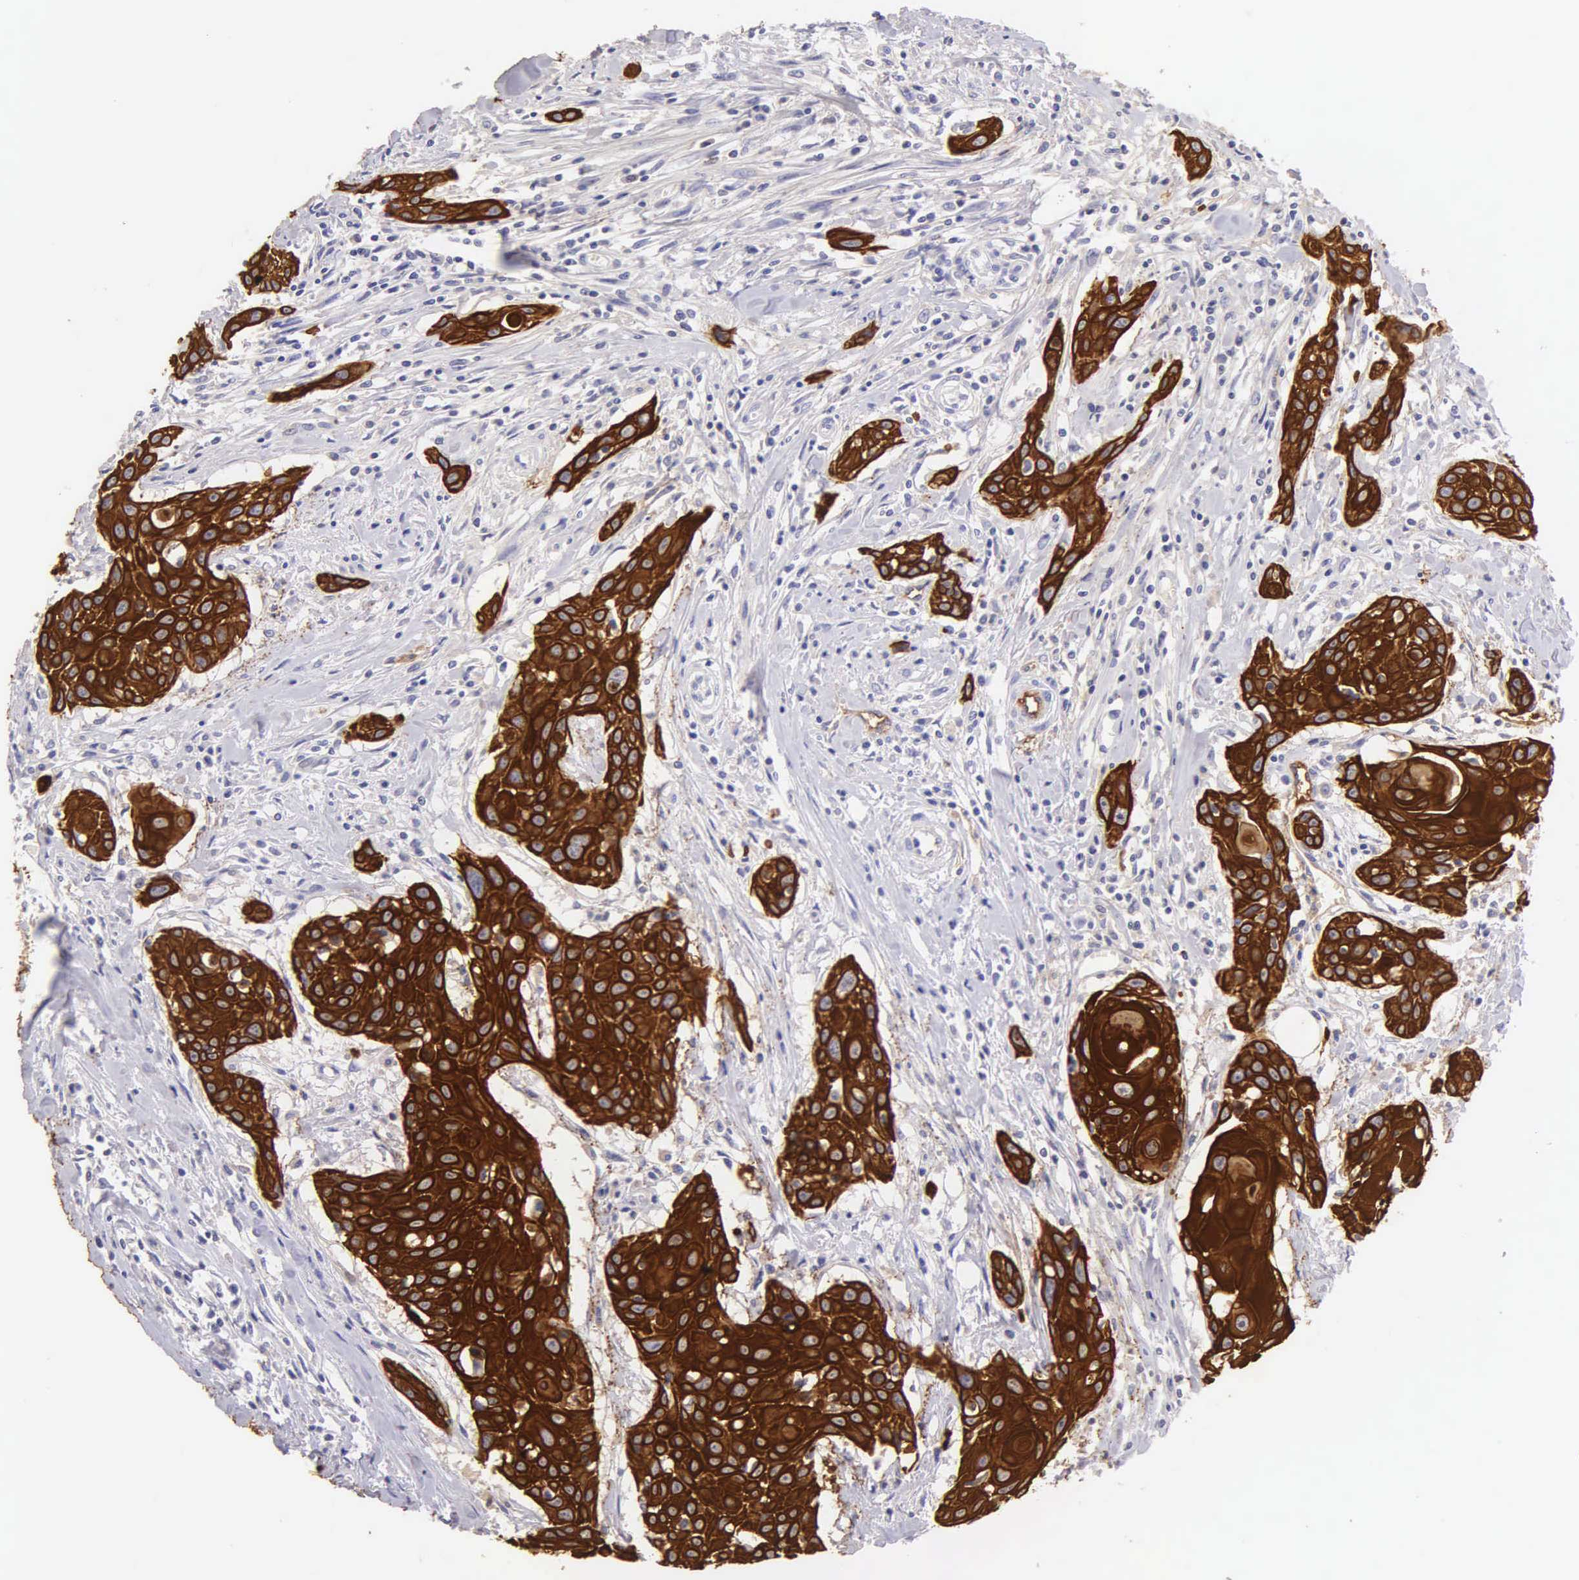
{"staining": {"intensity": "strong", "quantity": ">75%", "location": "cytoplasmic/membranous"}, "tissue": "head and neck cancer", "cell_type": "Tumor cells", "image_type": "cancer", "snomed": [{"axis": "morphology", "description": "Squamous cell carcinoma, NOS"}, {"axis": "morphology", "description": "Squamous cell carcinoma, metastatic, NOS"}, {"axis": "topography", "description": "Lymph node"}, {"axis": "topography", "description": "Salivary gland"}, {"axis": "topography", "description": "Head-Neck"}], "caption": "Protein staining by immunohistochemistry reveals strong cytoplasmic/membranous positivity in approximately >75% of tumor cells in metastatic squamous cell carcinoma (head and neck). (IHC, brightfield microscopy, high magnification).", "gene": "KRT17", "patient": {"sex": "female", "age": 74}}